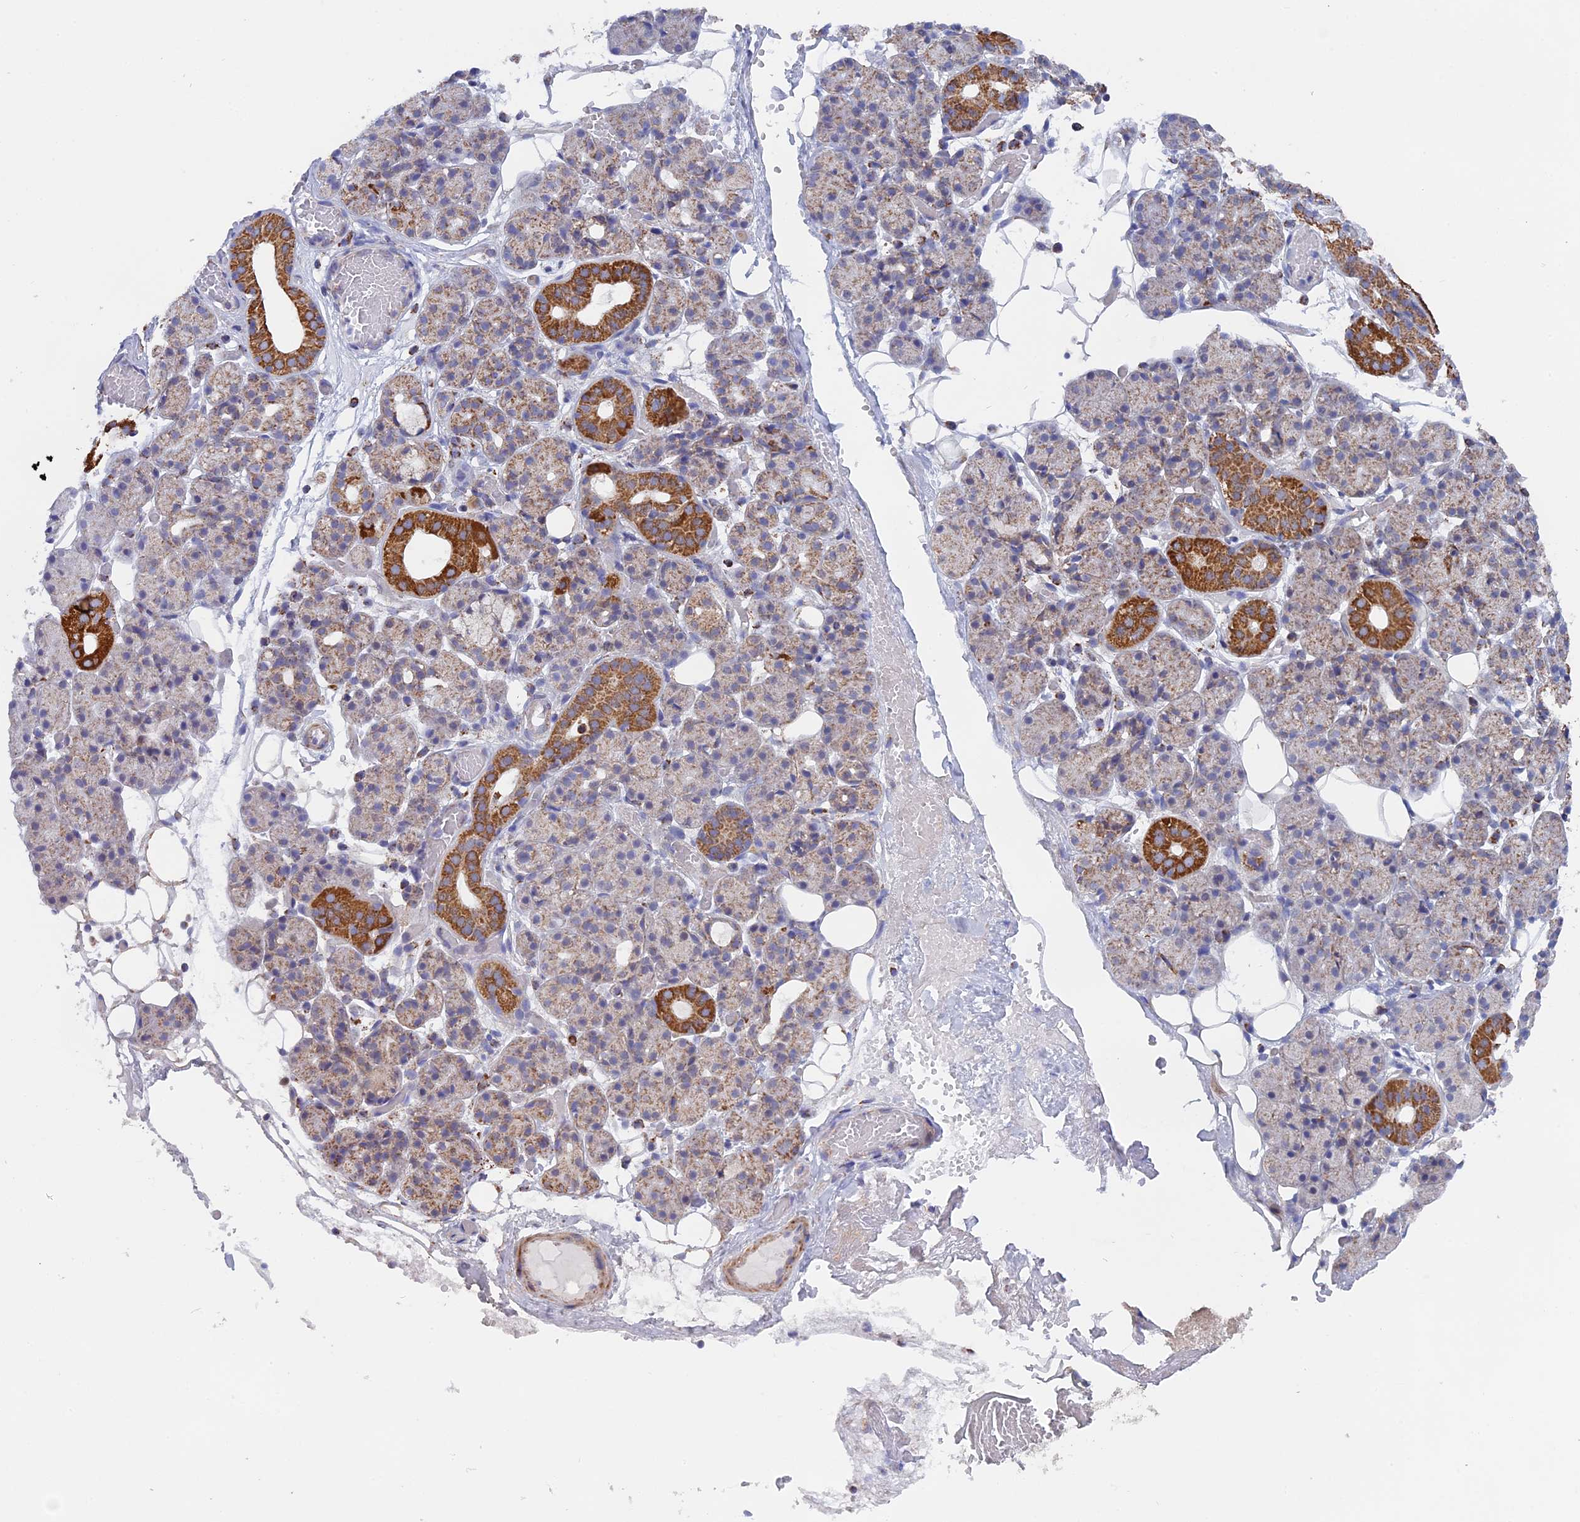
{"staining": {"intensity": "strong", "quantity": "<25%", "location": "cytoplasmic/membranous"}, "tissue": "salivary gland", "cell_type": "Glandular cells", "image_type": "normal", "snomed": [{"axis": "morphology", "description": "Normal tissue, NOS"}, {"axis": "topography", "description": "Salivary gland"}], "caption": "Normal salivary gland reveals strong cytoplasmic/membranous expression in about <25% of glandular cells.", "gene": "CDC16", "patient": {"sex": "male", "age": 63}}